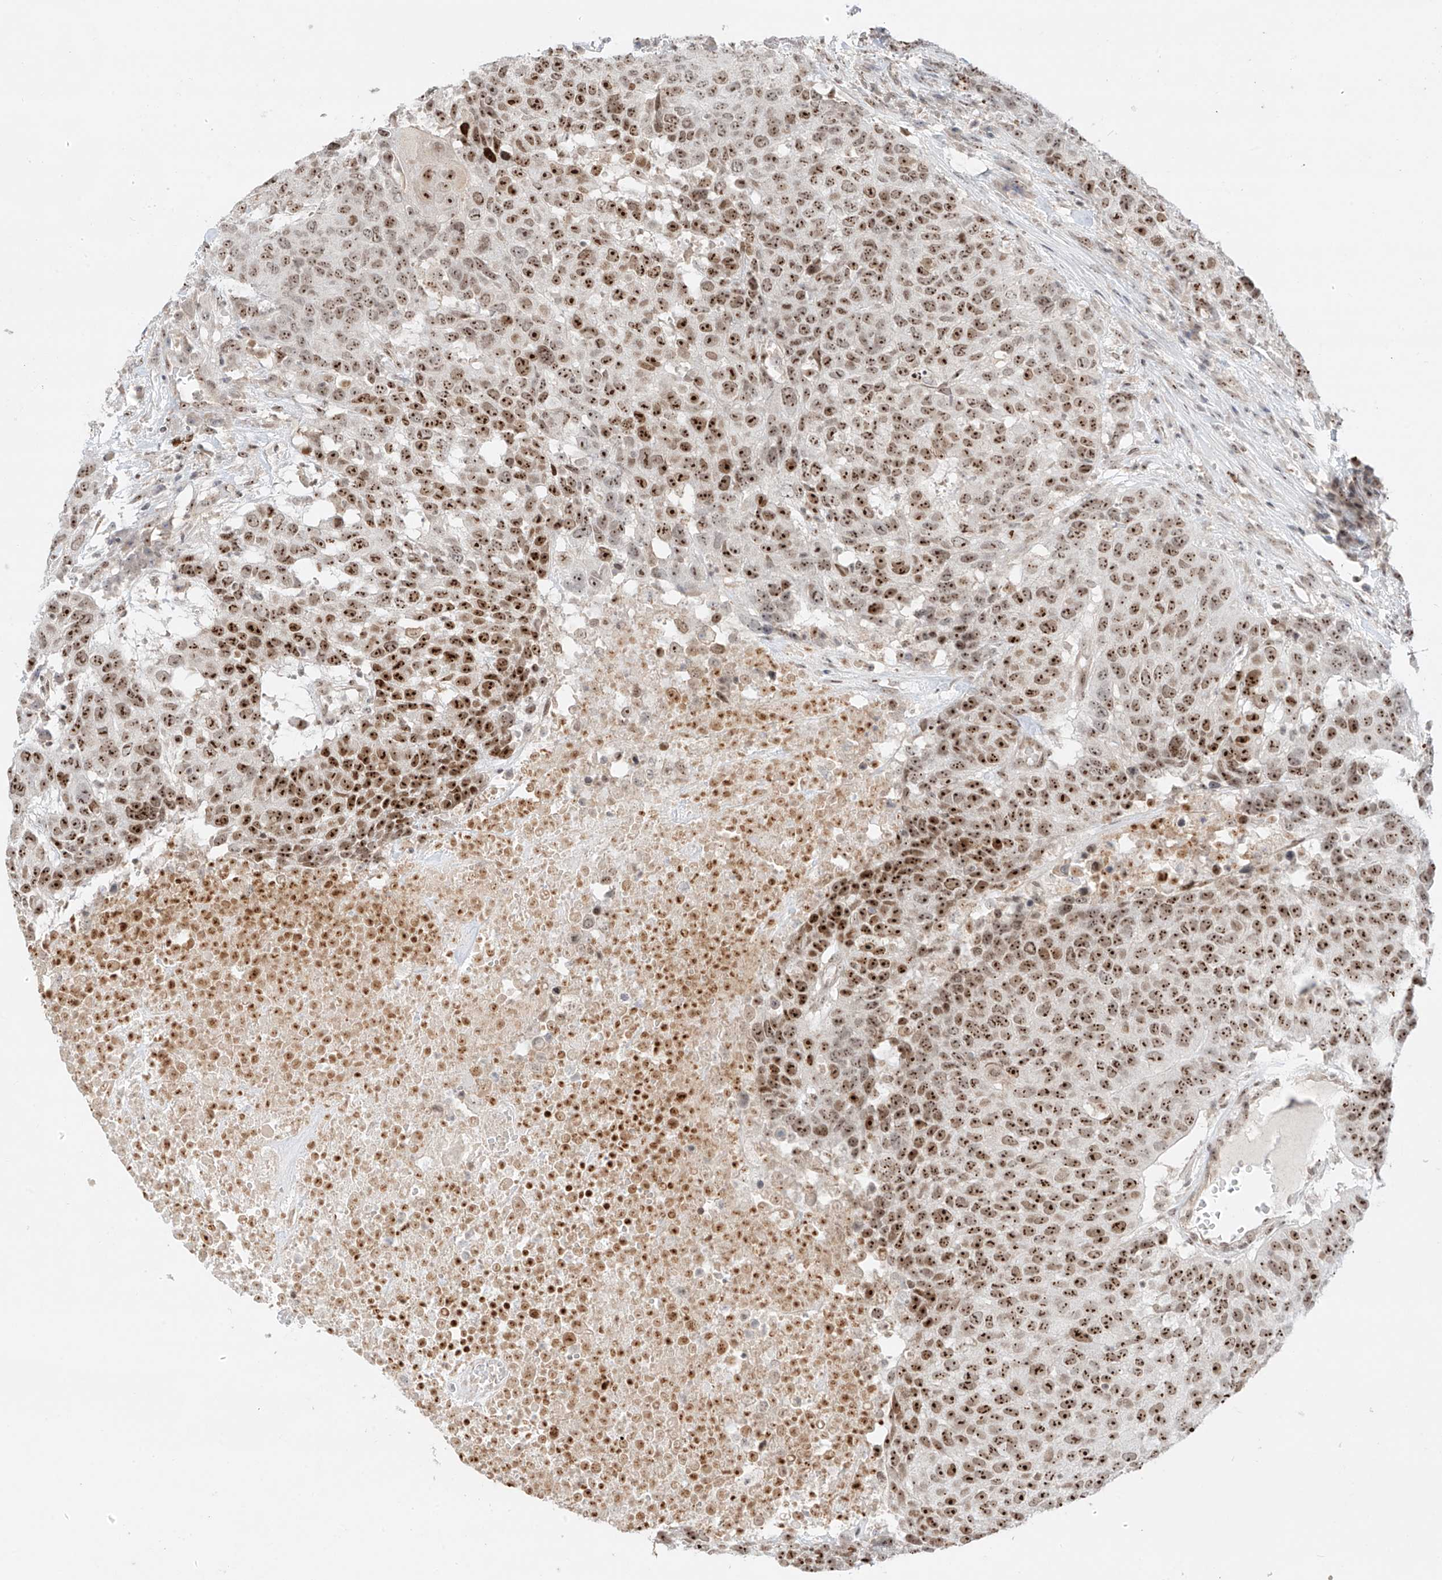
{"staining": {"intensity": "strong", "quantity": "25%-75%", "location": "nuclear"}, "tissue": "head and neck cancer", "cell_type": "Tumor cells", "image_type": "cancer", "snomed": [{"axis": "morphology", "description": "Squamous cell carcinoma, NOS"}, {"axis": "topography", "description": "Head-Neck"}], "caption": "Human squamous cell carcinoma (head and neck) stained with a protein marker demonstrates strong staining in tumor cells.", "gene": "ZNF512", "patient": {"sex": "male", "age": 66}}